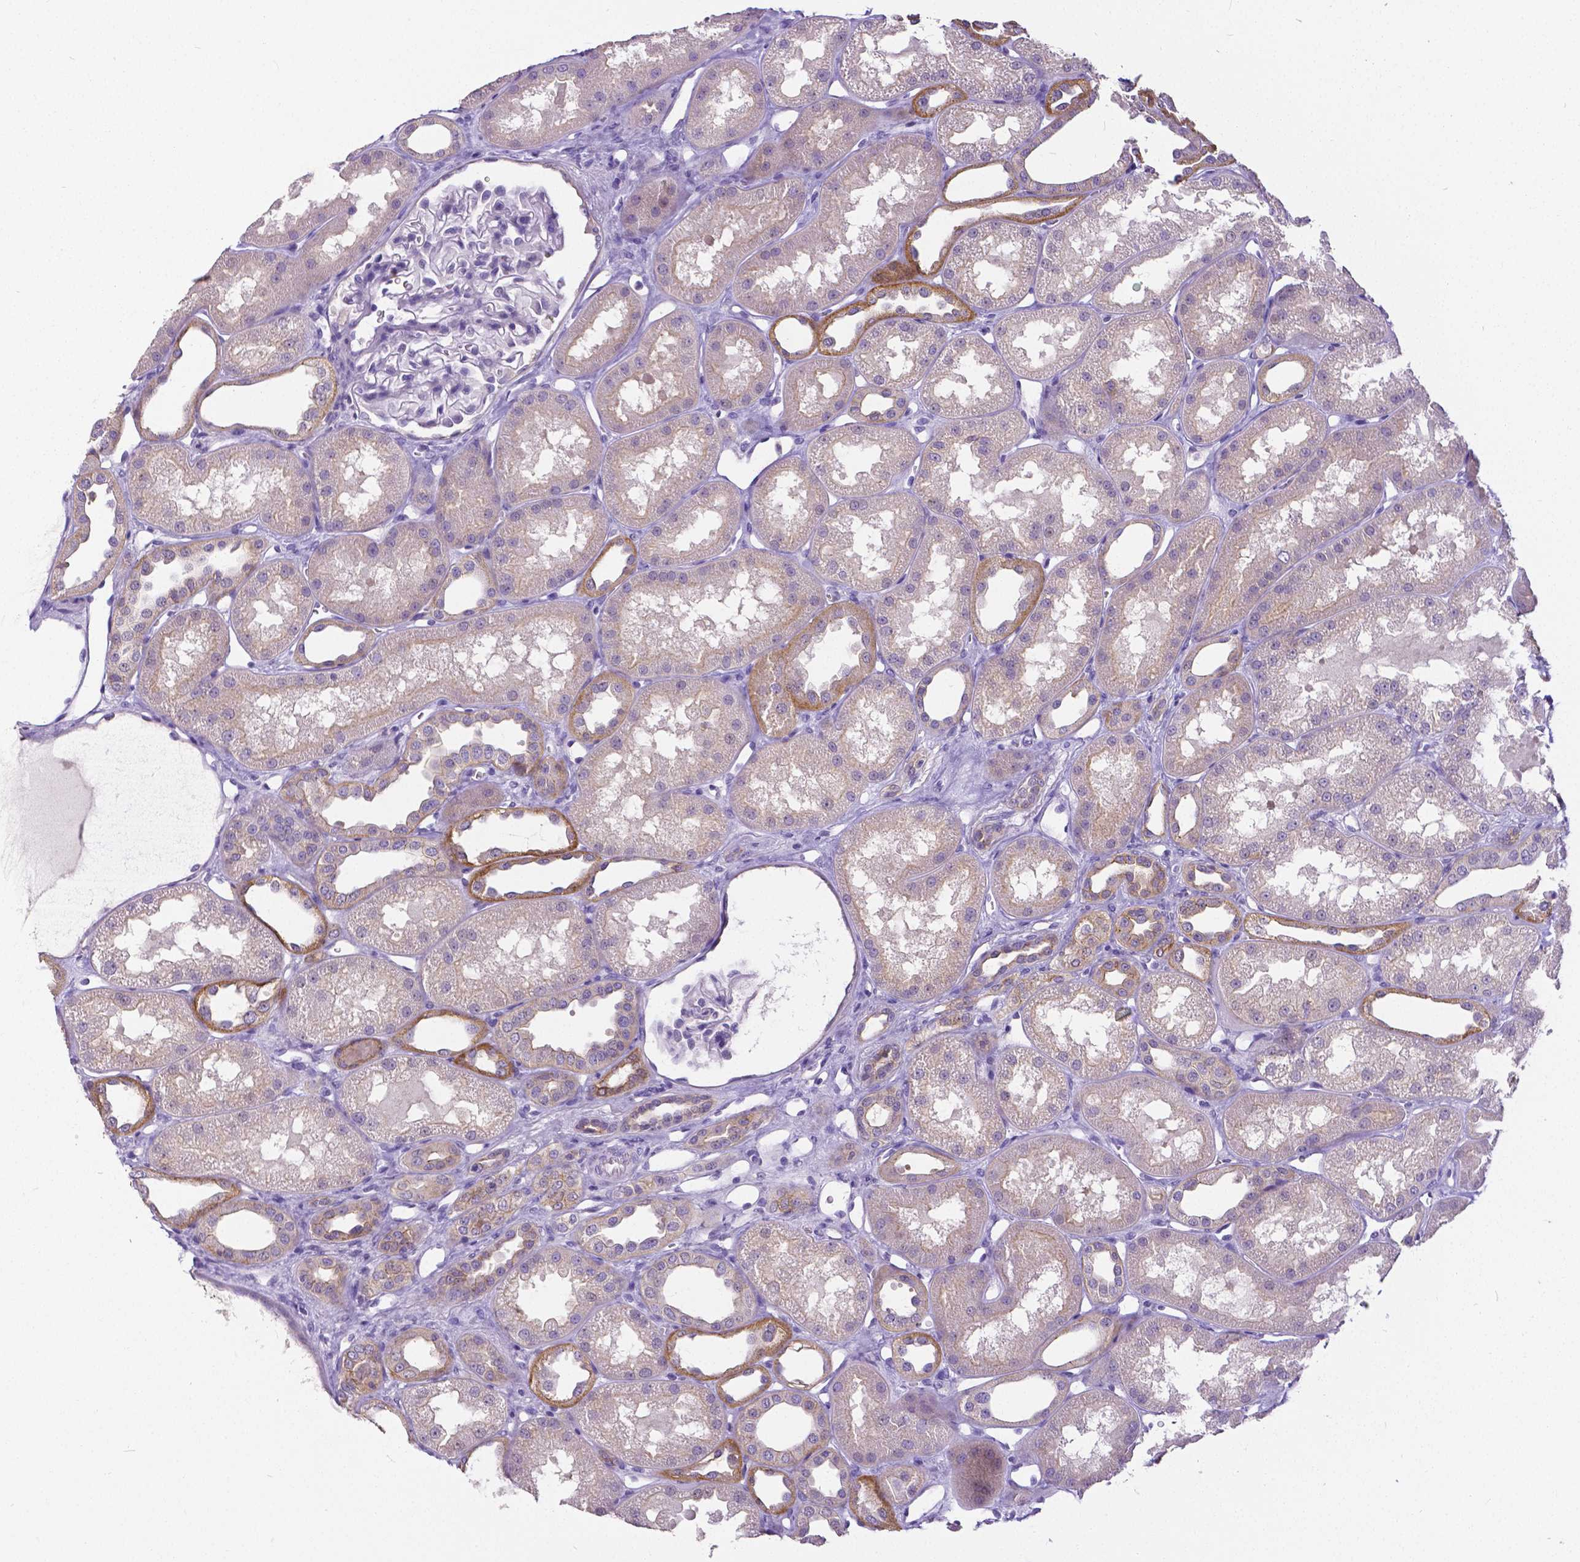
{"staining": {"intensity": "negative", "quantity": "none", "location": "none"}, "tissue": "kidney", "cell_type": "Cells in glomeruli", "image_type": "normal", "snomed": [{"axis": "morphology", "description": "Normal tissue, NOS"}, {"axis": "topography", "description": "Kidney"}], "caption": "IHC micrograph of benign kidney: human kidney stained with DAB (3,3'-diaminobenzidine) exhibits no significant protein staining in cells in glomeruli.", "gene": "OCLN", "patient": {"sex": "male", "age": 61}}